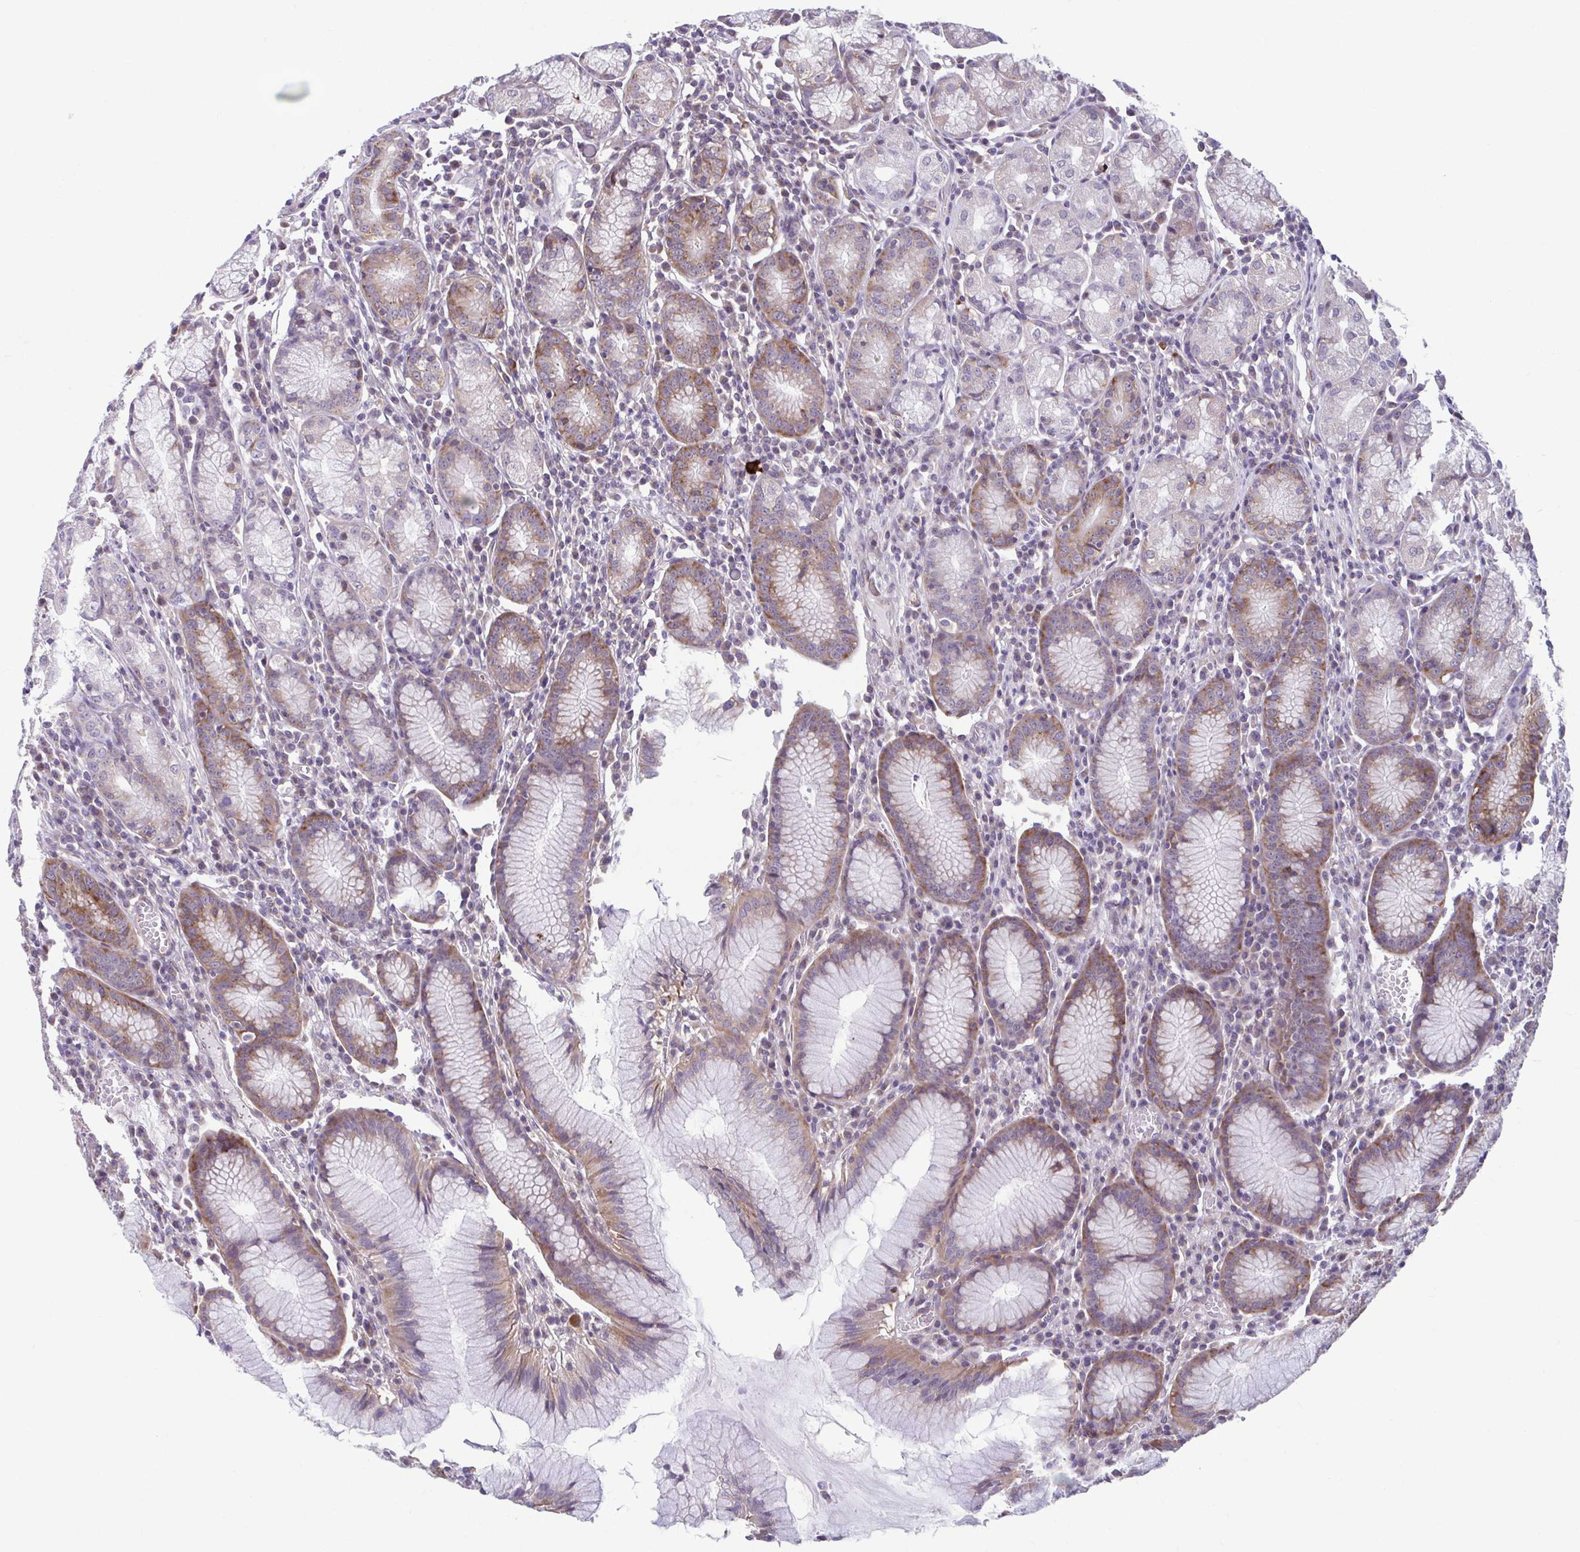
{"staining": {"intensity": "moderate", "quantity": "25%-75%", "location": "cytoplasmic/membranous"}, "tissue": "stomach", "cell_type": "Glandular cells", "image_type": "normal", "snomed": [{"axis": "morphology", "description": "Normal tissue, NOS"}, {"axis": "topography", "description": "Stomach"}], "caption": "DAB immunohistochemical staining of unremarkable stomach reveals moderate cytoplasmic/membranous protein positivity in about 25%-75% of glandular cells.", "gene": "TMEM108", "patient": {"sex": "male", "age": 55}}